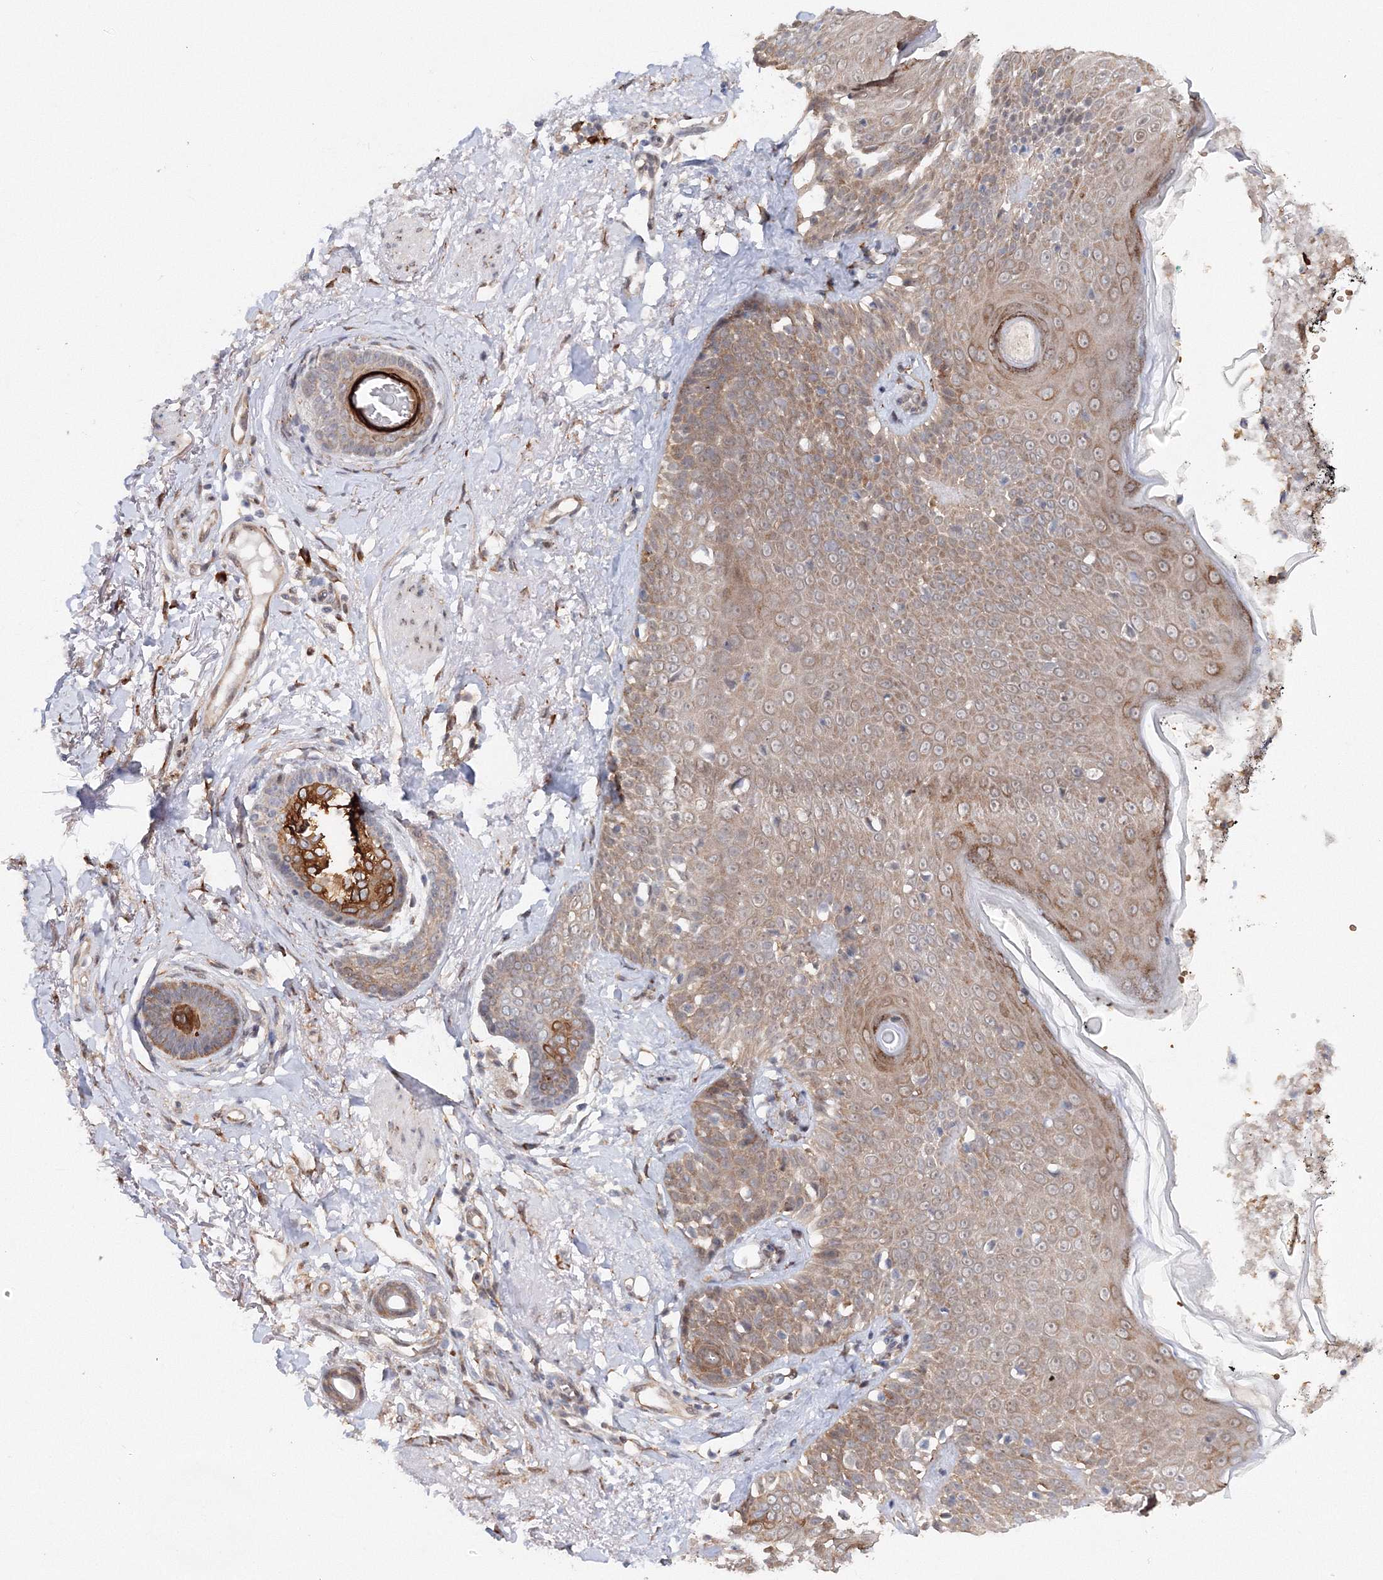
{"staining": {"intensity": "moderate", "quantity": ">75%", "location": "cytoplasmic/membranous"}, "tissue": "skin cancer", "cell_type": "Tumor cells", "image_type": "cancer", "snomed": [{"axis": "morphology", "description": "Normal tissue, NOS"}, {"axis": "morphology", "description": "Basal cell carcinoma"}, {"axis": "topography", "description": "Skin"}], "caption": "IHC of human skin cancer reveals medium levels of moderate cytoplasmic/membranous positivity in about >75% of tumor cells.", "gene": "DIS3L2", "patient": {"sex": "male", "age": 64}}